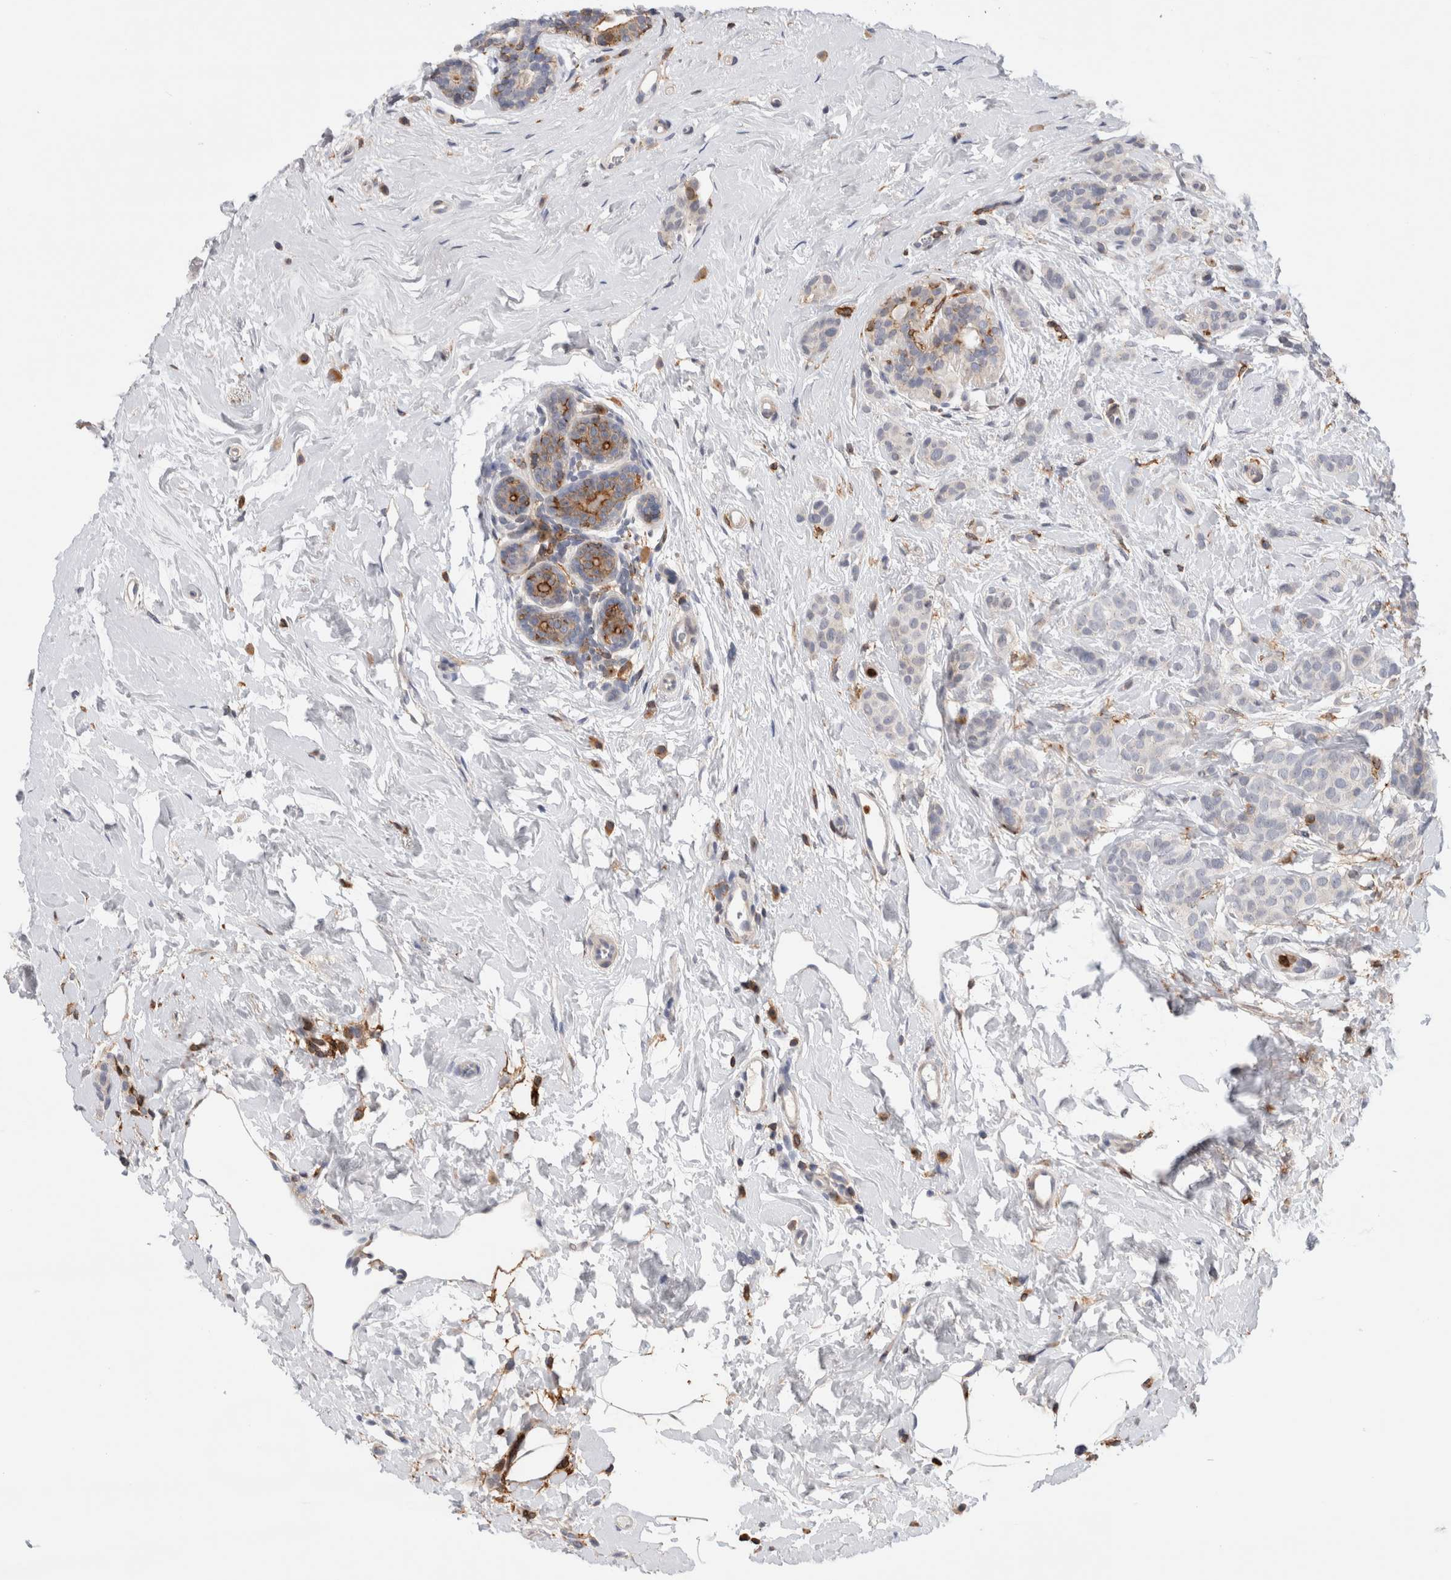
{"staining": {"intensity": "negative", "quantity": "none", "location": "none"}, "tissue": "breast cancer", "cell_type": "Tumor cells", "image_type": "cancer", "snomed": [{"axis": "morphology", "description": "Lobular carcinoma, in situ"}, {"axis": "morphology", "description": "Lobular carcinoma"}, {"axis": "topography", "description": "Breast"}], "caption": "A micrograph of human lobular carcinoma (breast) is negative for staining in tumor cells.", "gene": "CCDC88B", "patient": {"sex": "female", "age": 41}}